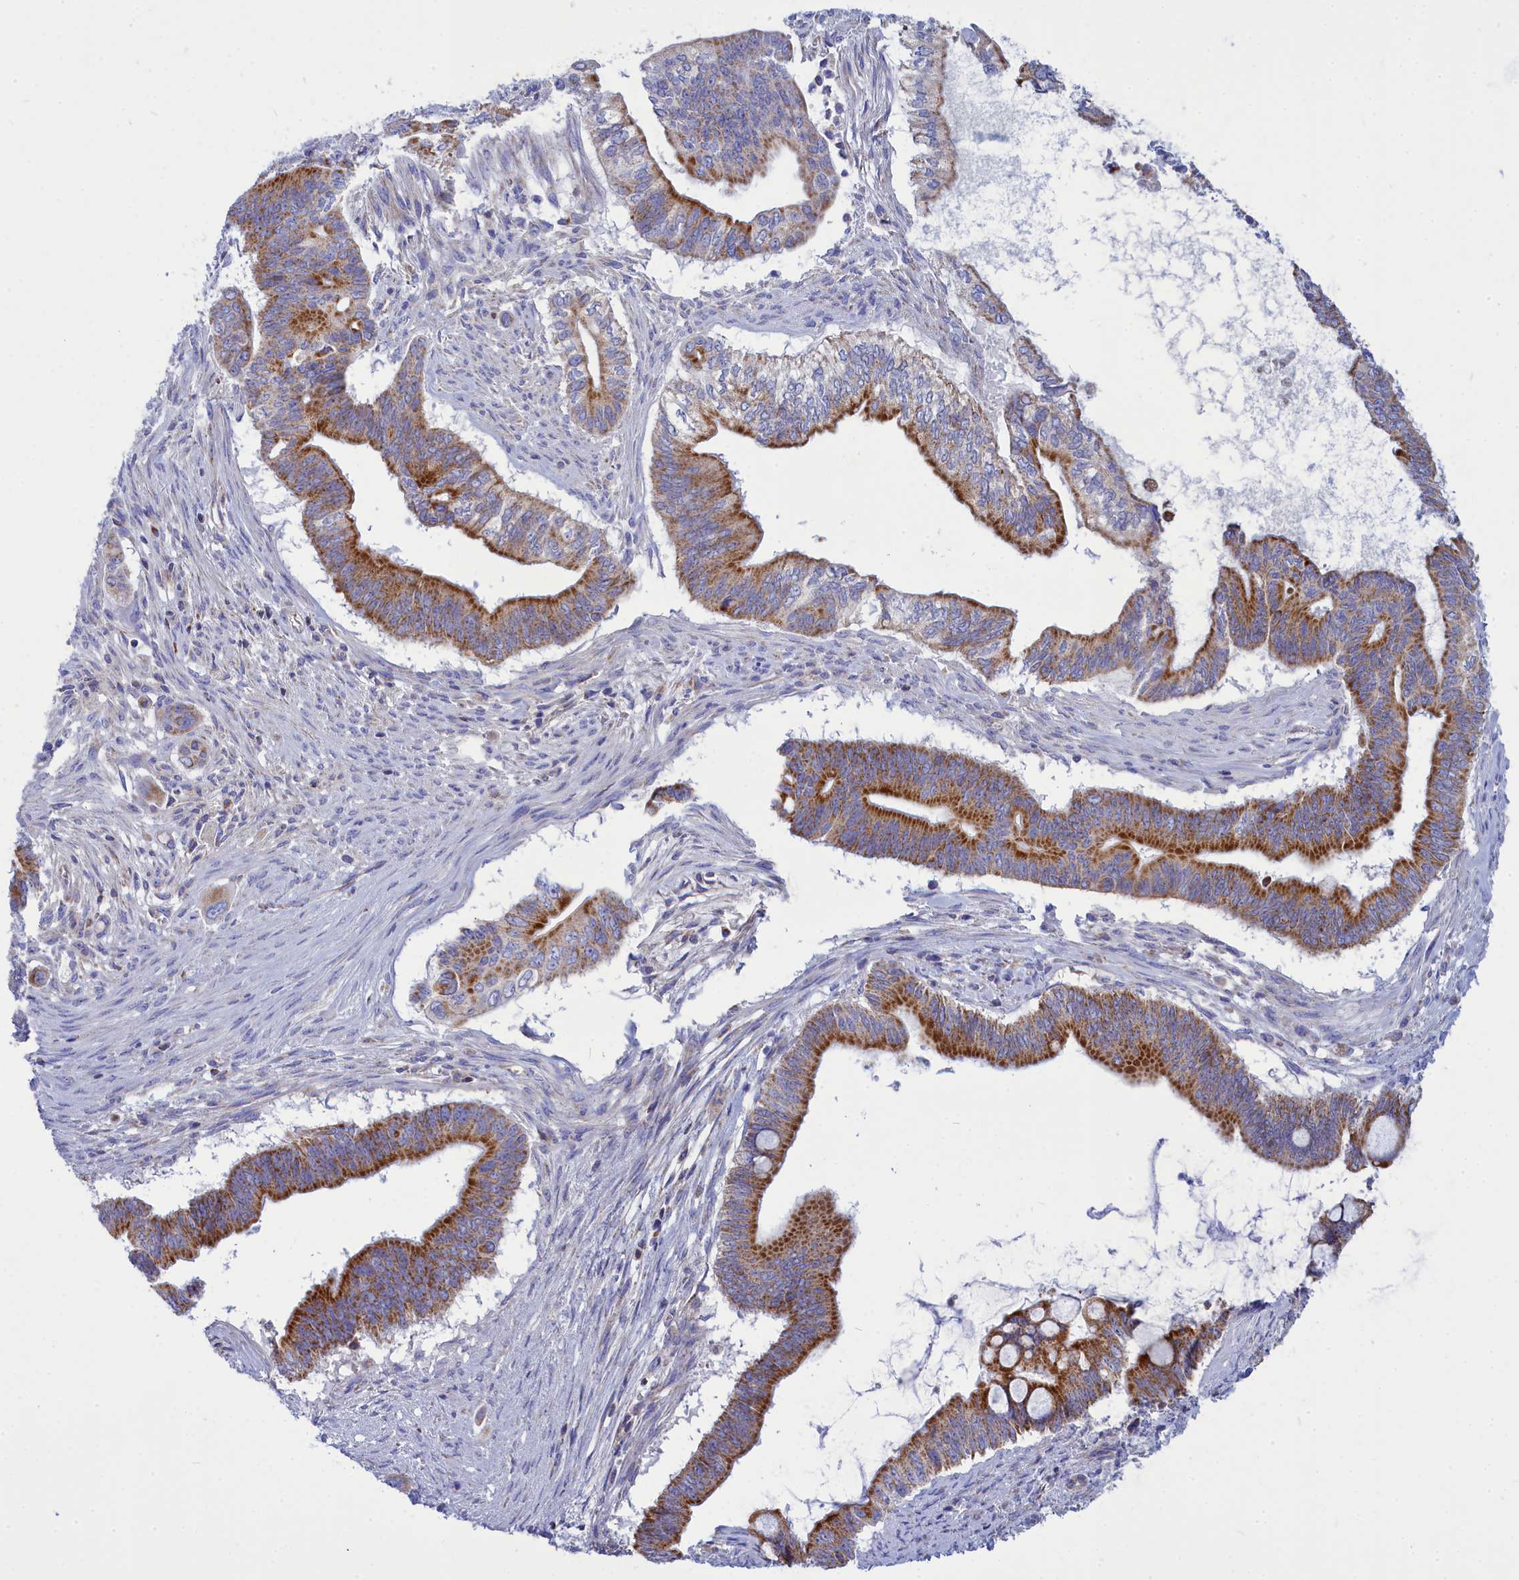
{"staining": {"intensity": "strong", "quantity": ">75%", "location": "cytoplasmic/membranous"}, "tissue": "pancreatic cancer", "cell_type": "Tumor cells", "image_type": "cancer", "snomed": [{"axis": "morphology", "description": "Adenocarcinoma, NOS"}, {"axis": "topography", "description": "Pancreas"}], "caption": "Immunohistochemical staining of human pancreatic adenocarcinoma demonstrates strong cytoplasmic/membranous protein positivity in about >75% of tumor cells.", "gene": "CCRL2", "patient": {"sex": "male", "age": 68}}